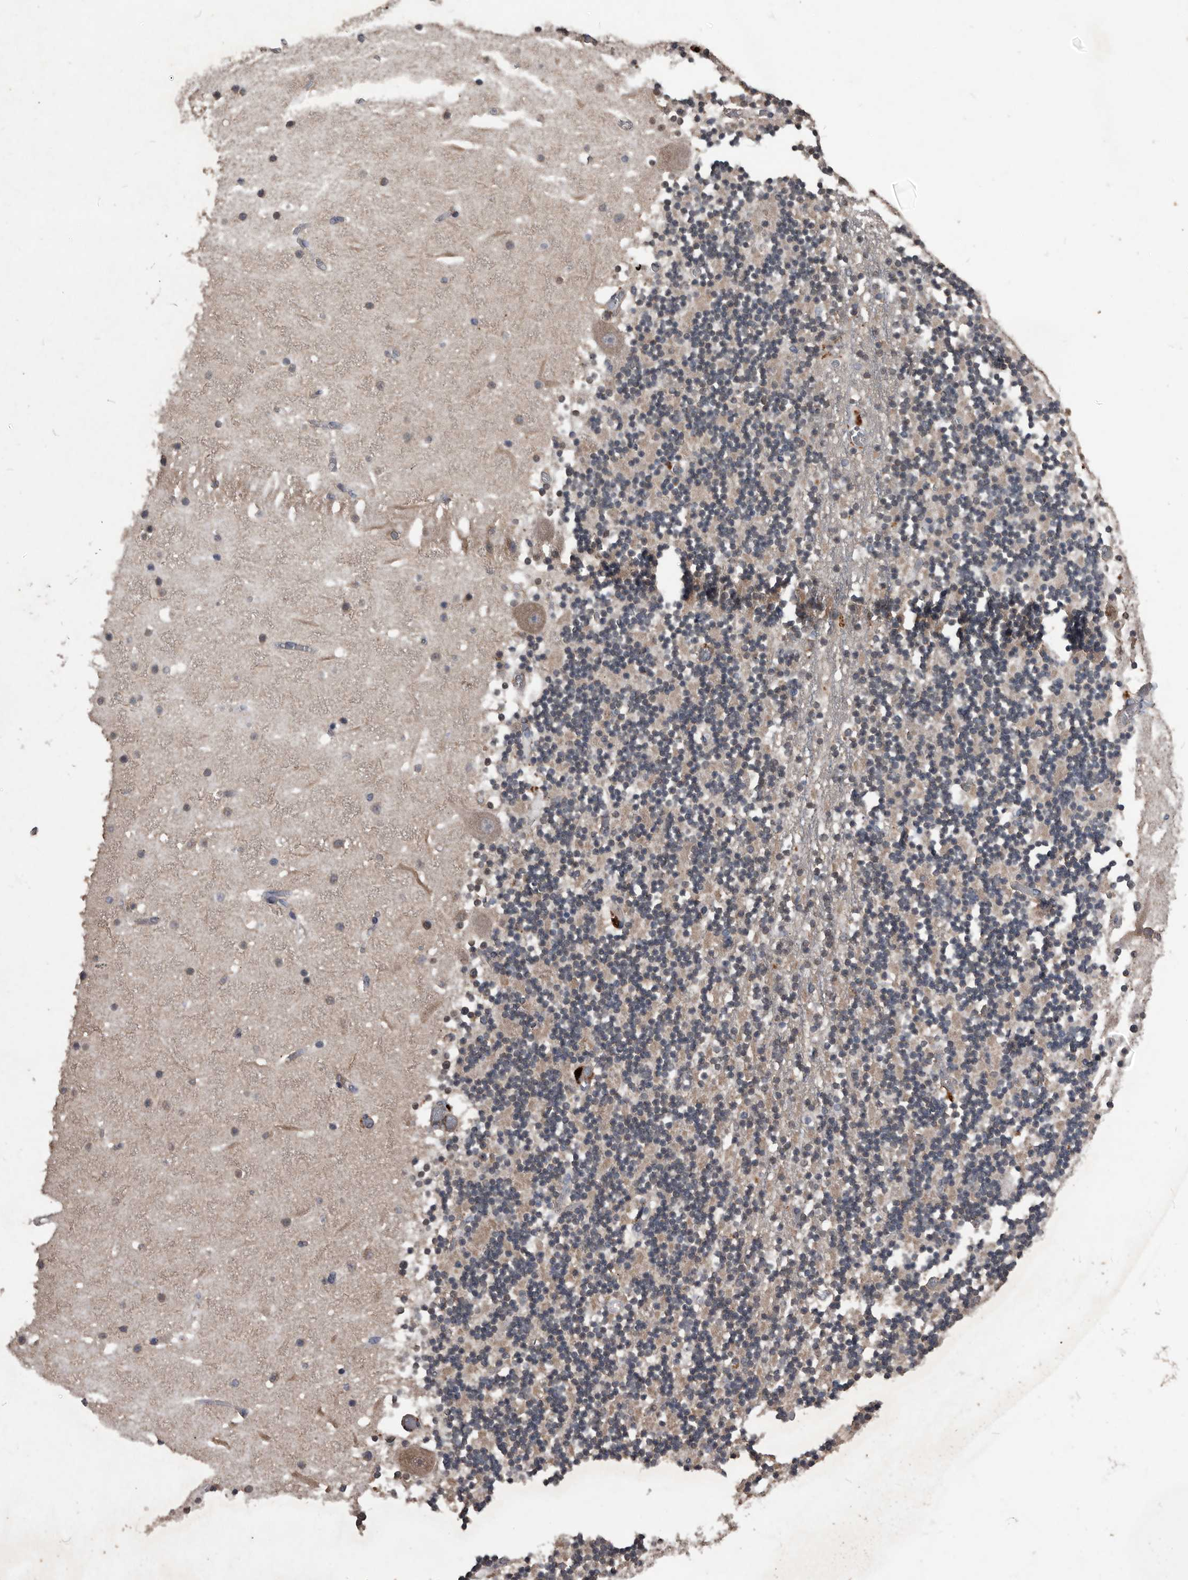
{"staining": {"intensity": "moderate", "quantity": "25%-75%", "location": "cytoplasmic/membranous"}, "tissue": "cerebellum", "cell_type": "Cells in granular layer", "image_type": "normal", "snomed": [{"axis": "morphology", "description": "Normal tissue, NOS"}, {"axis": "topography", "description": "Cerebellum"}], "caption": "A medium amount of moderate cytoplasmic/membranous positivity is identified in about 25%-75% of cells in granular layer in benign cerebellum.", "gene": "NRBP1", "patient": {"sex": "female", "age": 28}}